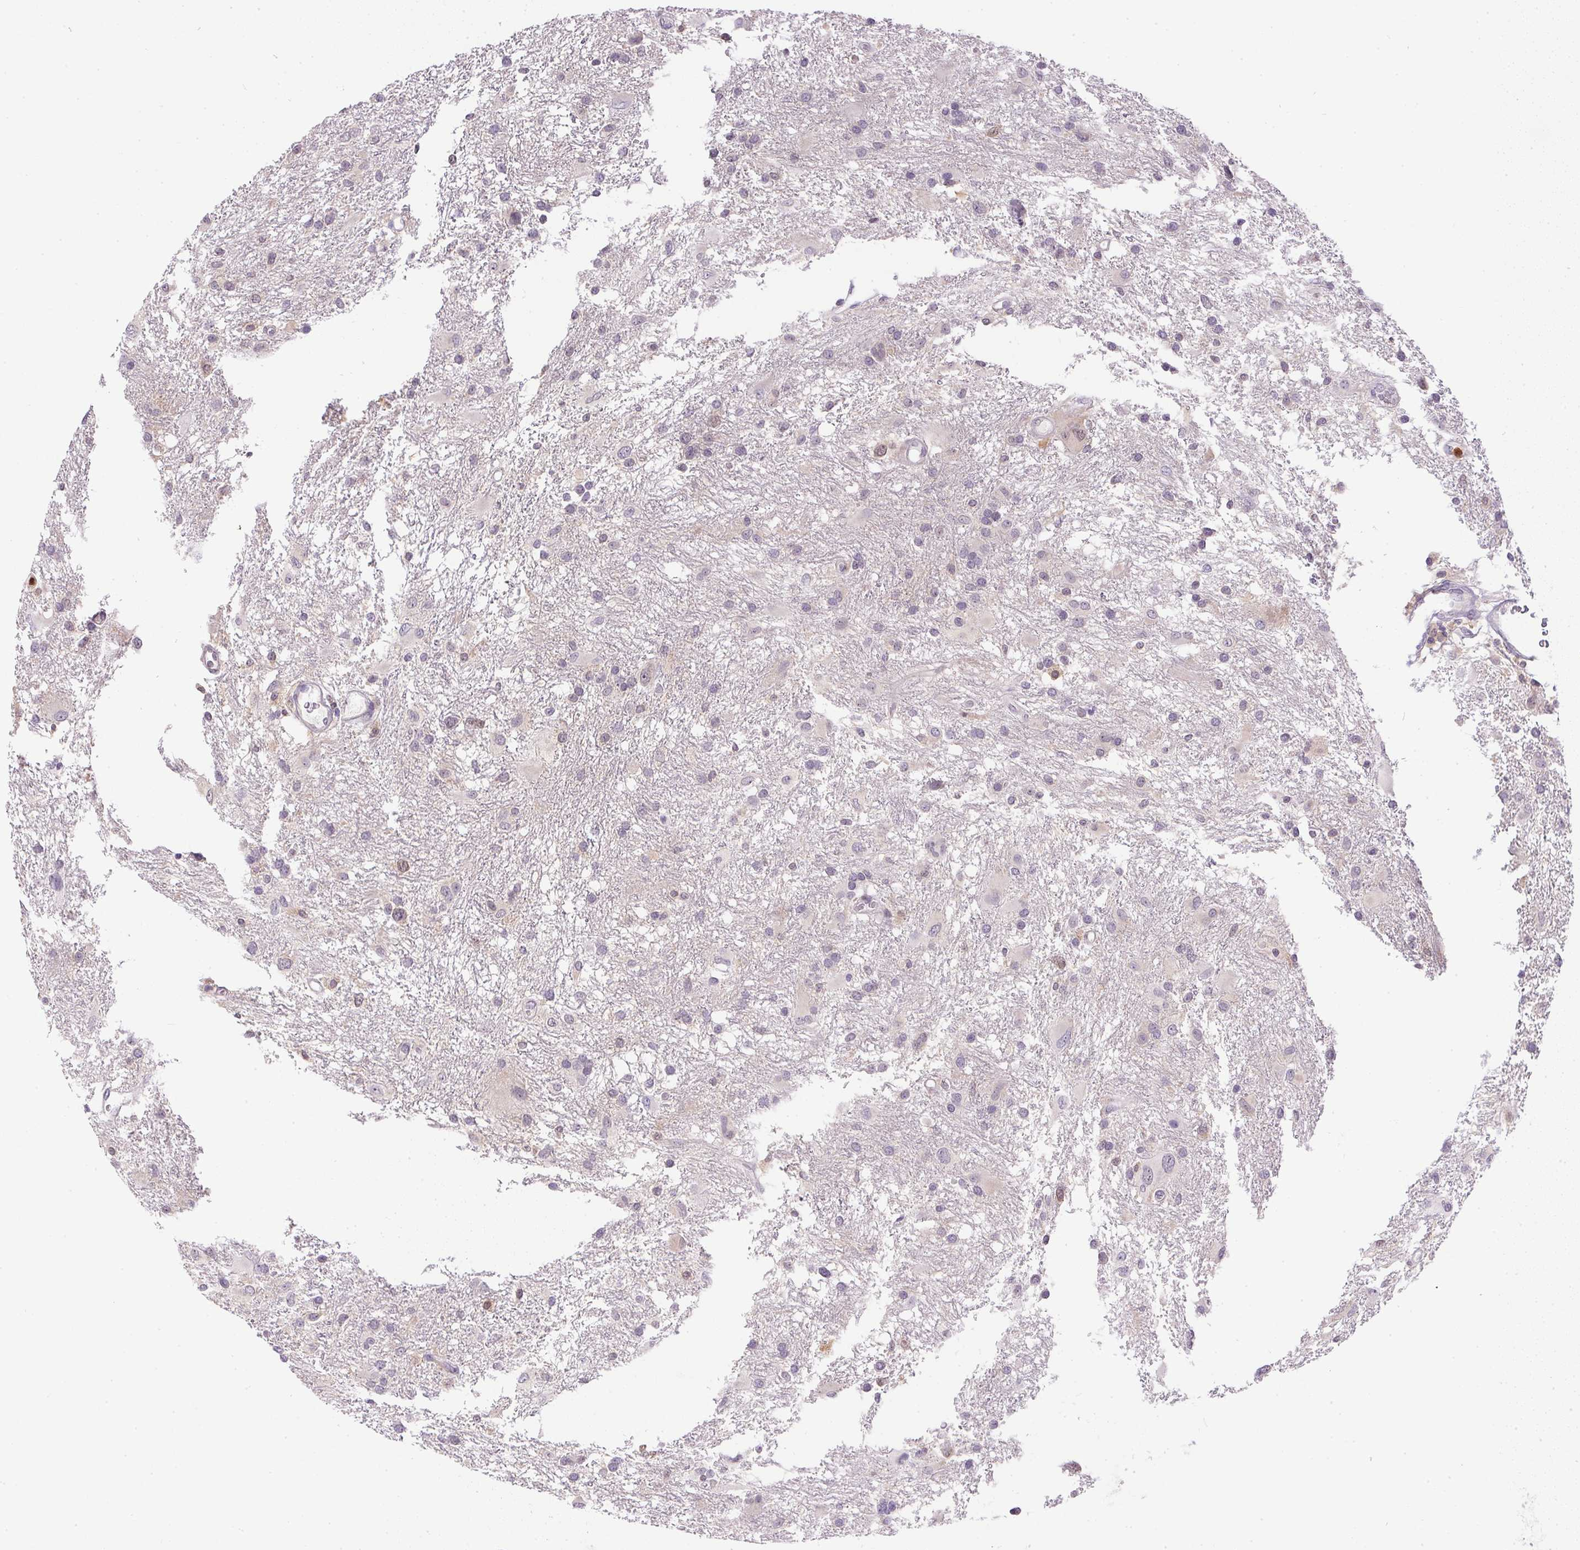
{"staining": {"intensity": "negative", "quantity": "none", "location": "none"}, "tissue": "glioma", "cell_type": "Tumor cells", "image_type": "cancer", "snomed": [{"axis": "morphology", "description": "Glioma, malignant, High grade"}, {"axis": "topography", "description": "Brain"}], "caption": "IHC photomicrograph of neoplastic tissue: human malignant glioma (high-grade) stained with DAB demonstrates no significant protein expression in tumor cells.", "gene": "DNAJC5G", "patient": {"sex": "male", "age": 53}}